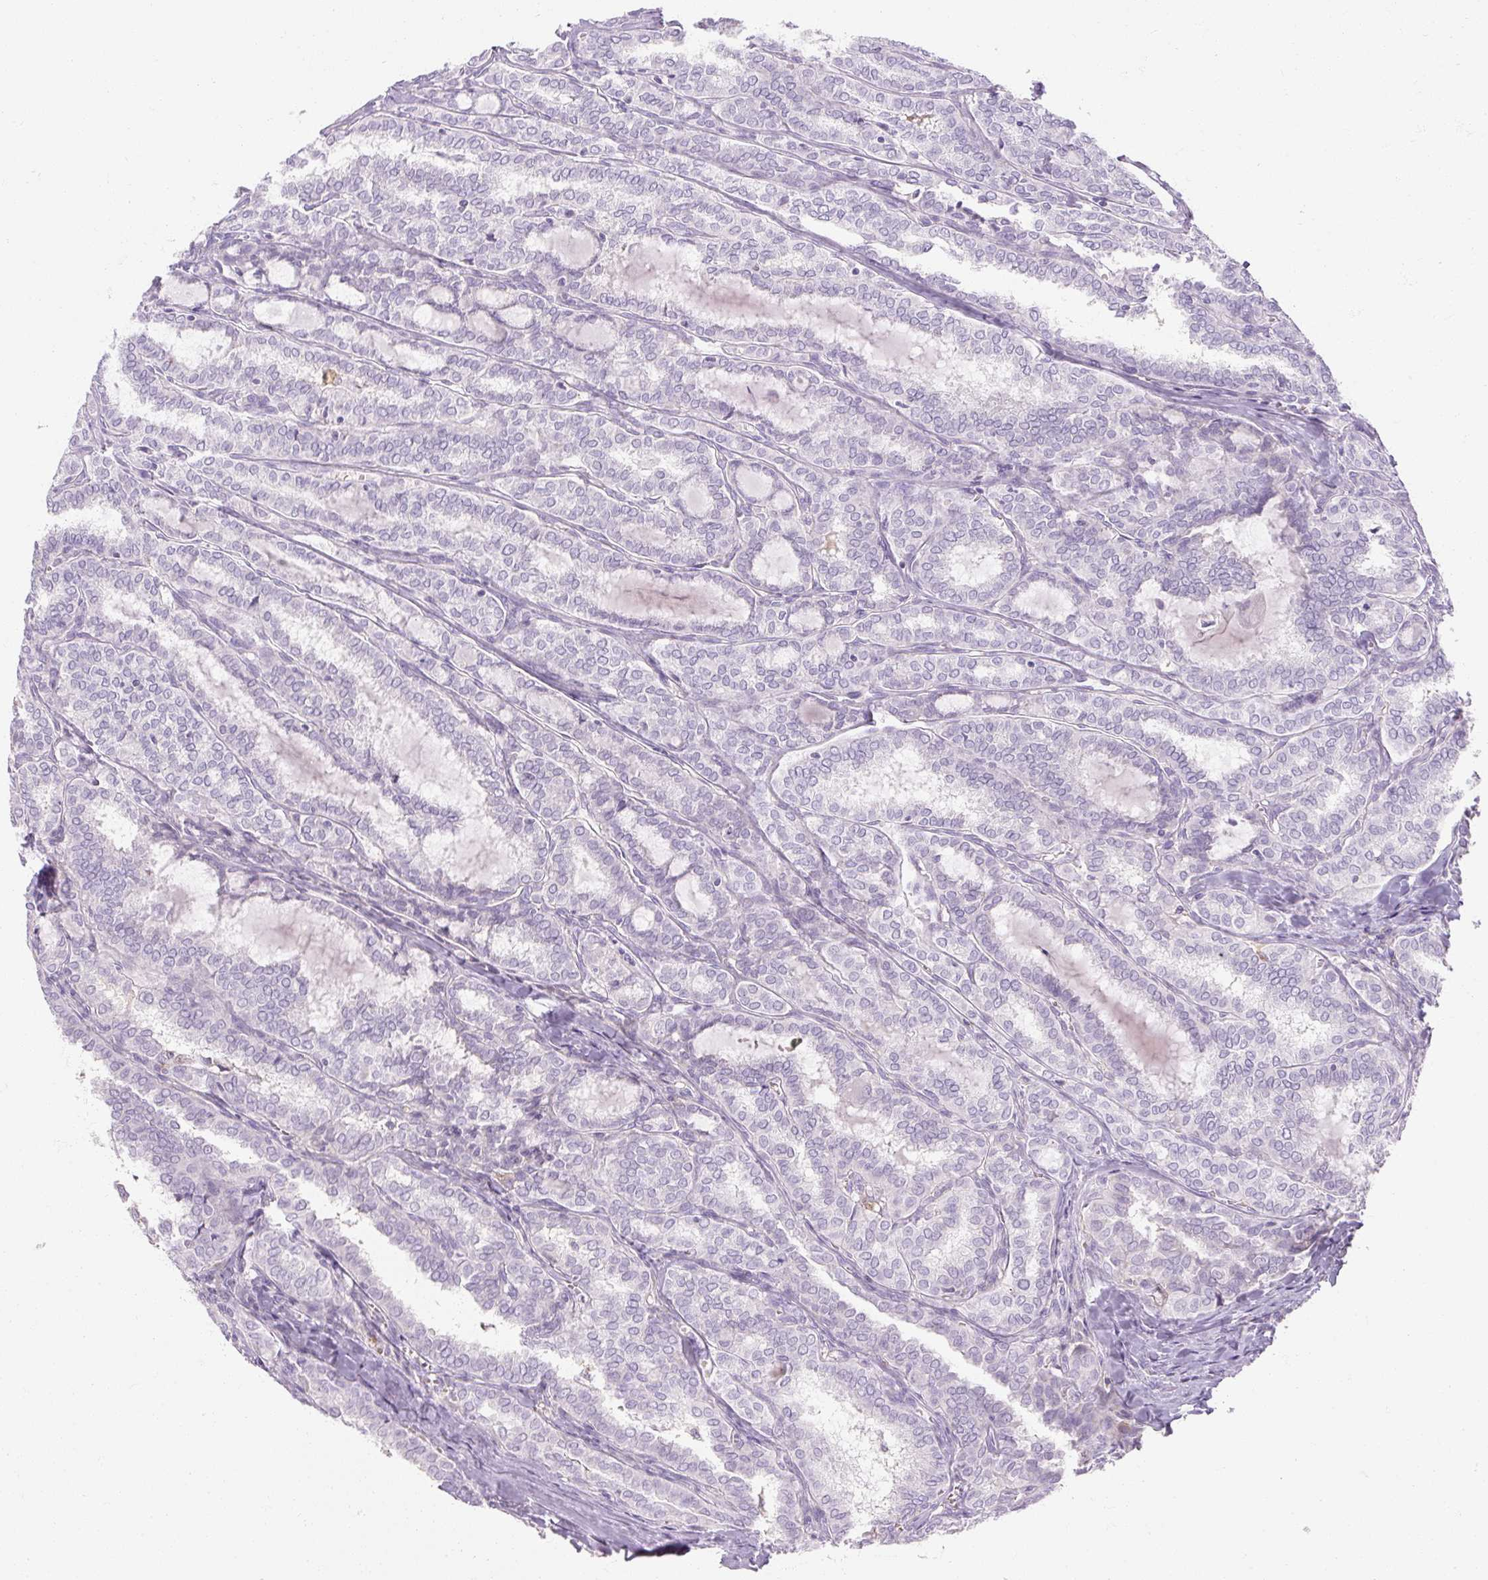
{"staining": {"intensity": "negative", "quantity": "none", "location": "none"}, "tissue": "thyroid cancer", "cell_type": "Tumor cells", "image_type": "cancer", "snomed": [{"axis": "morphology", "description": "Papillary adenocarcinoma, NOS"}, {"axis": "topography", "description": "Thyroid gland"}], "caption": "A high-resolution histopathology image shows IHC staining of papillary adenocarcinoma (thyroid), which exhibits no significant expression in tumor cells.", "gene": "NFE2L3", "patient": {"sex": "female", "age": 30}}